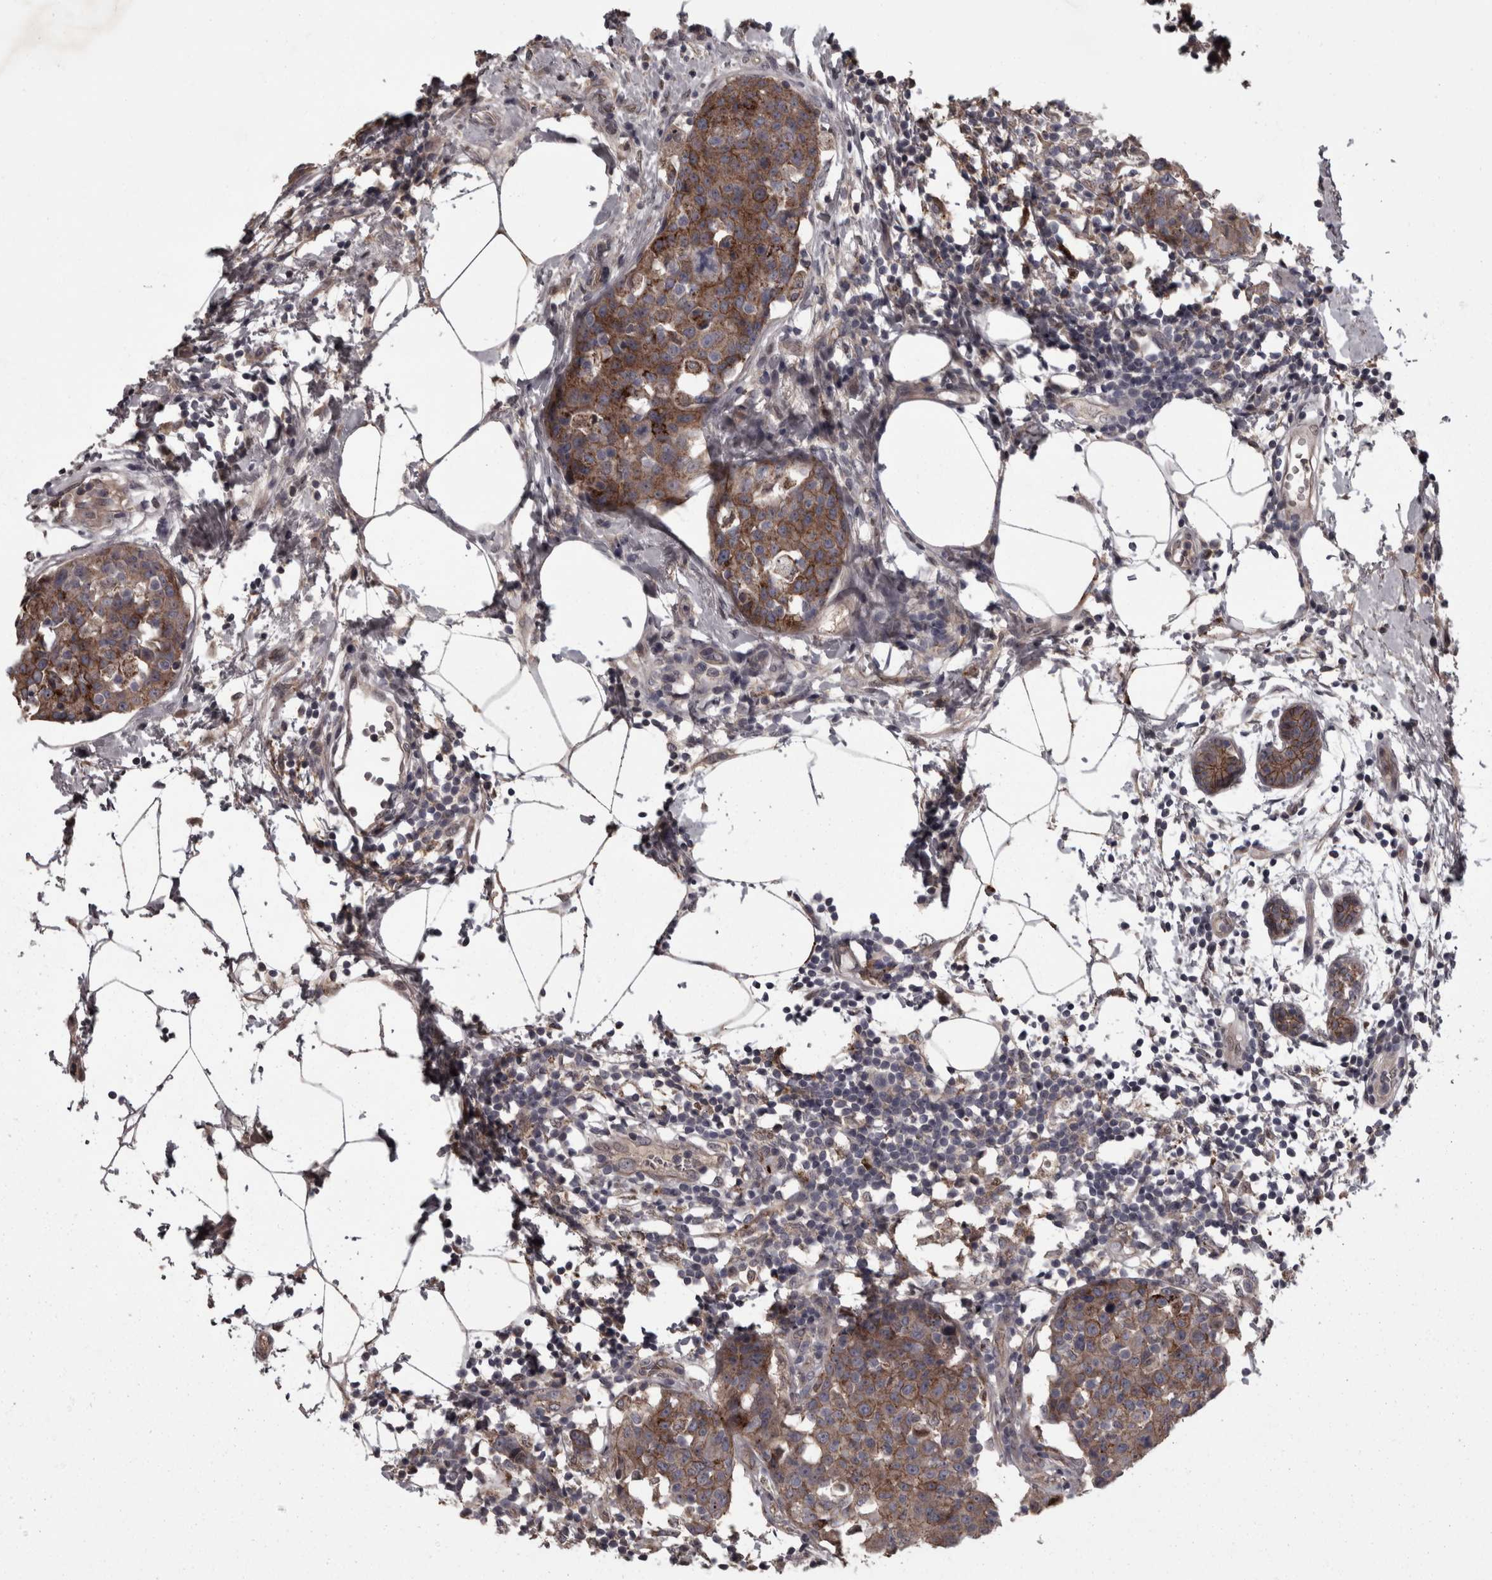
{"staining": {"intensity": "moderate", "quantity": ">75%", "location": "cytoplasmic/membranous"}, "tissue": "breast cancer", "cell_type": "Tumor cells", "image_type": "cancer", "snomed": [{"axis": "morphology", "description": "Normal tissue, NOS"}, {"axis": "morphology", "description": "Duct carcinoma"}, {"axis": "topography", "description": "Breast"}], "caption": "Immunohistochemical staining of human invasive ductal carcinoma (breast) displays medium levels of moderate cytoplasmic/membranous positivity in approximately >75% of tumor cells.", "gene": "PCDH17", "patient": {"sex": "female", "age": 37}}